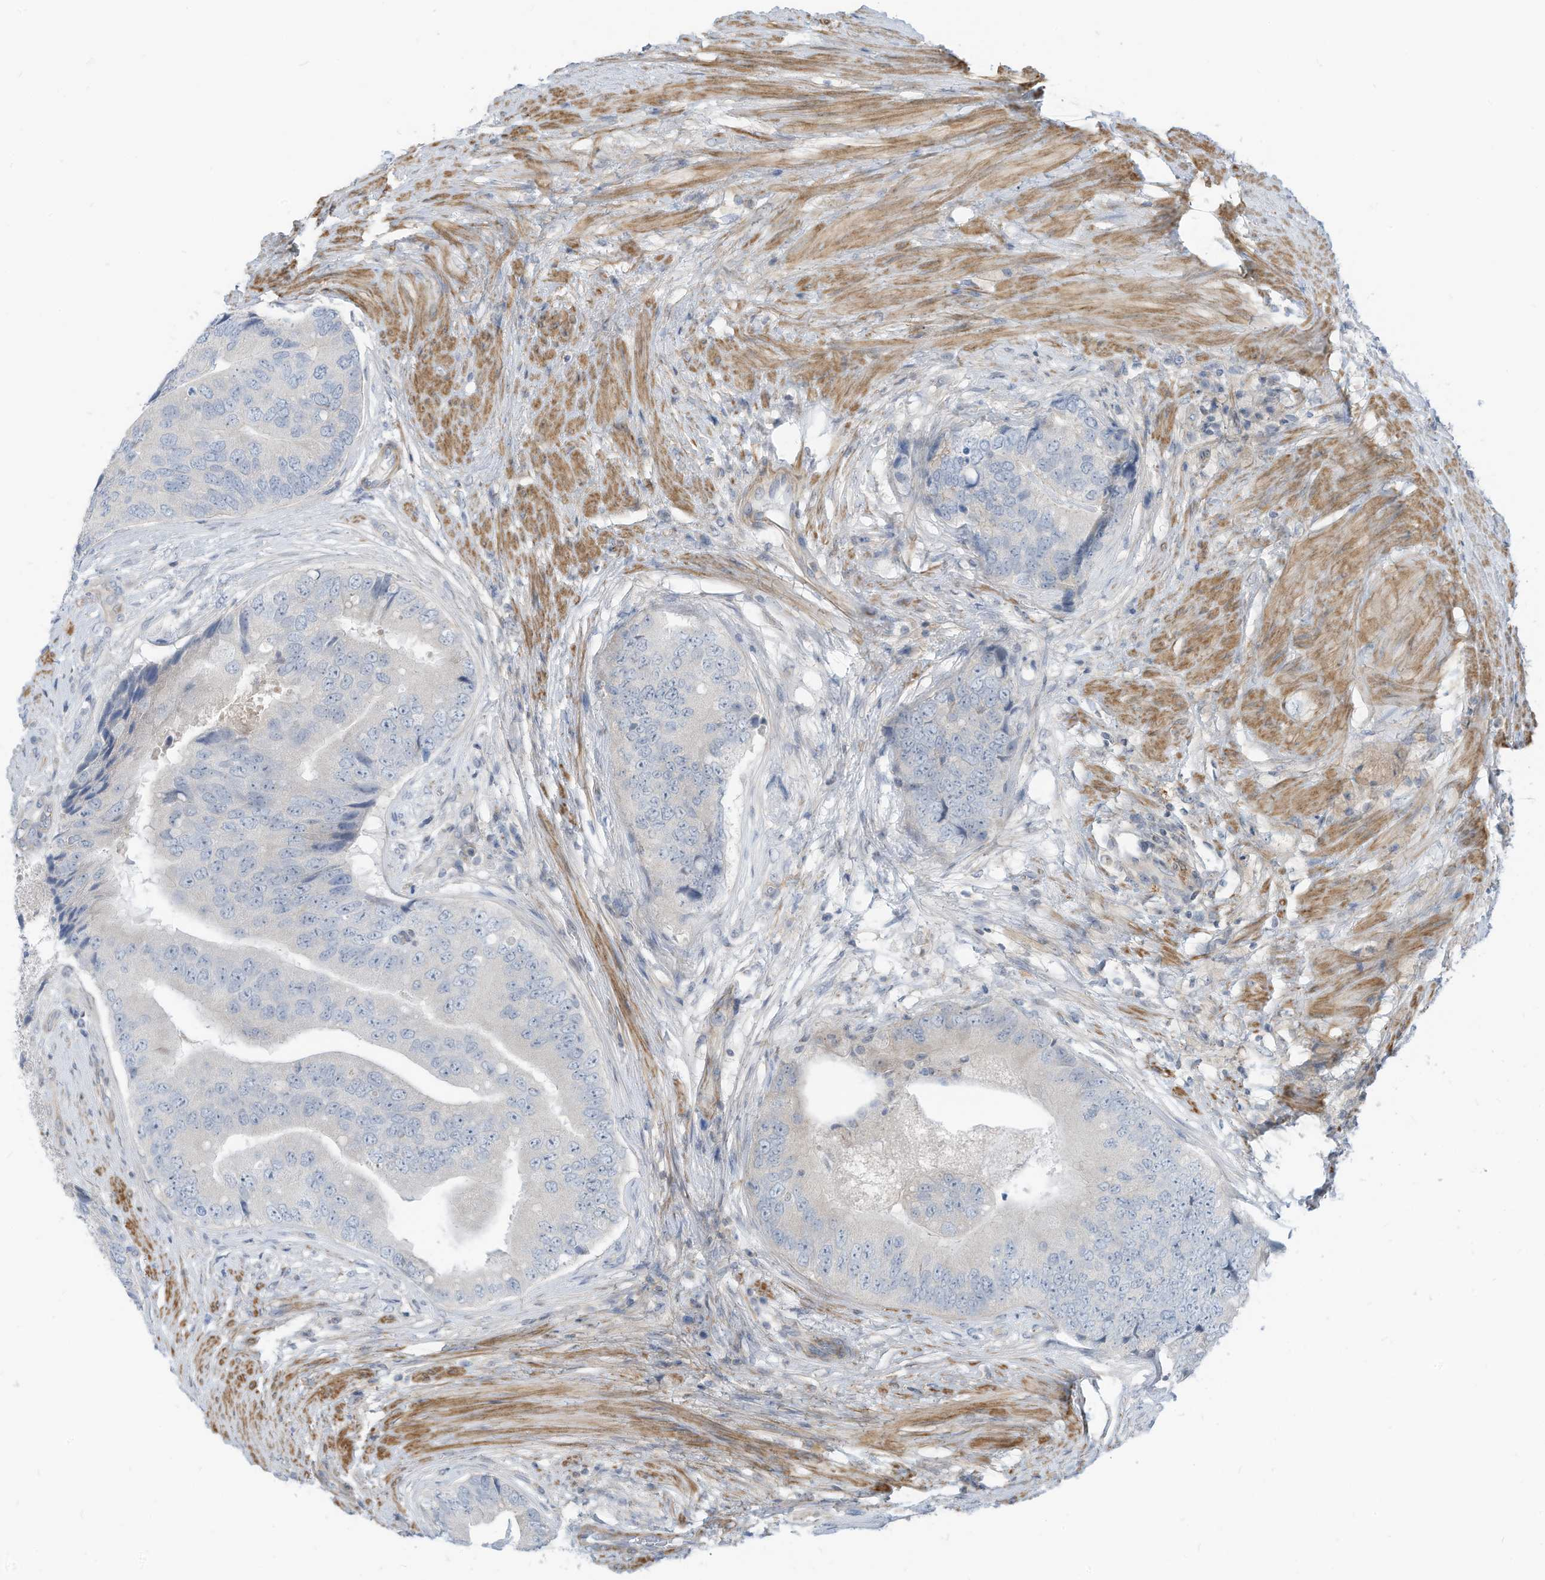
{"staining": {"intensity": "negative", "quantity": "none", "location": "none"}, "tissue": "prostate cancer", "cell_type": "Tumor cells", "image_type": "cancer", "snomed": [{"axis": "morphology", "description": "Adenocarcinoma, High grade"}, {"axis": "topography", "description": "Prostate"}], "caption": "High magnification brightfield microscopy of high-grade adenocarcinoma (prostate) stained with DAB (brown) and counterstained with hematoxylin (blue): tumor cells show no significant staining. The staining was performed using DAB (3,3'-diaminobenzidine) to visualize the protein expression in brown, while the nuclei were stained in blue with hematoxylin (Magnification: 20x).", "gene": "GPATCH3", "patient": {"sex": "male", "age": 70}}